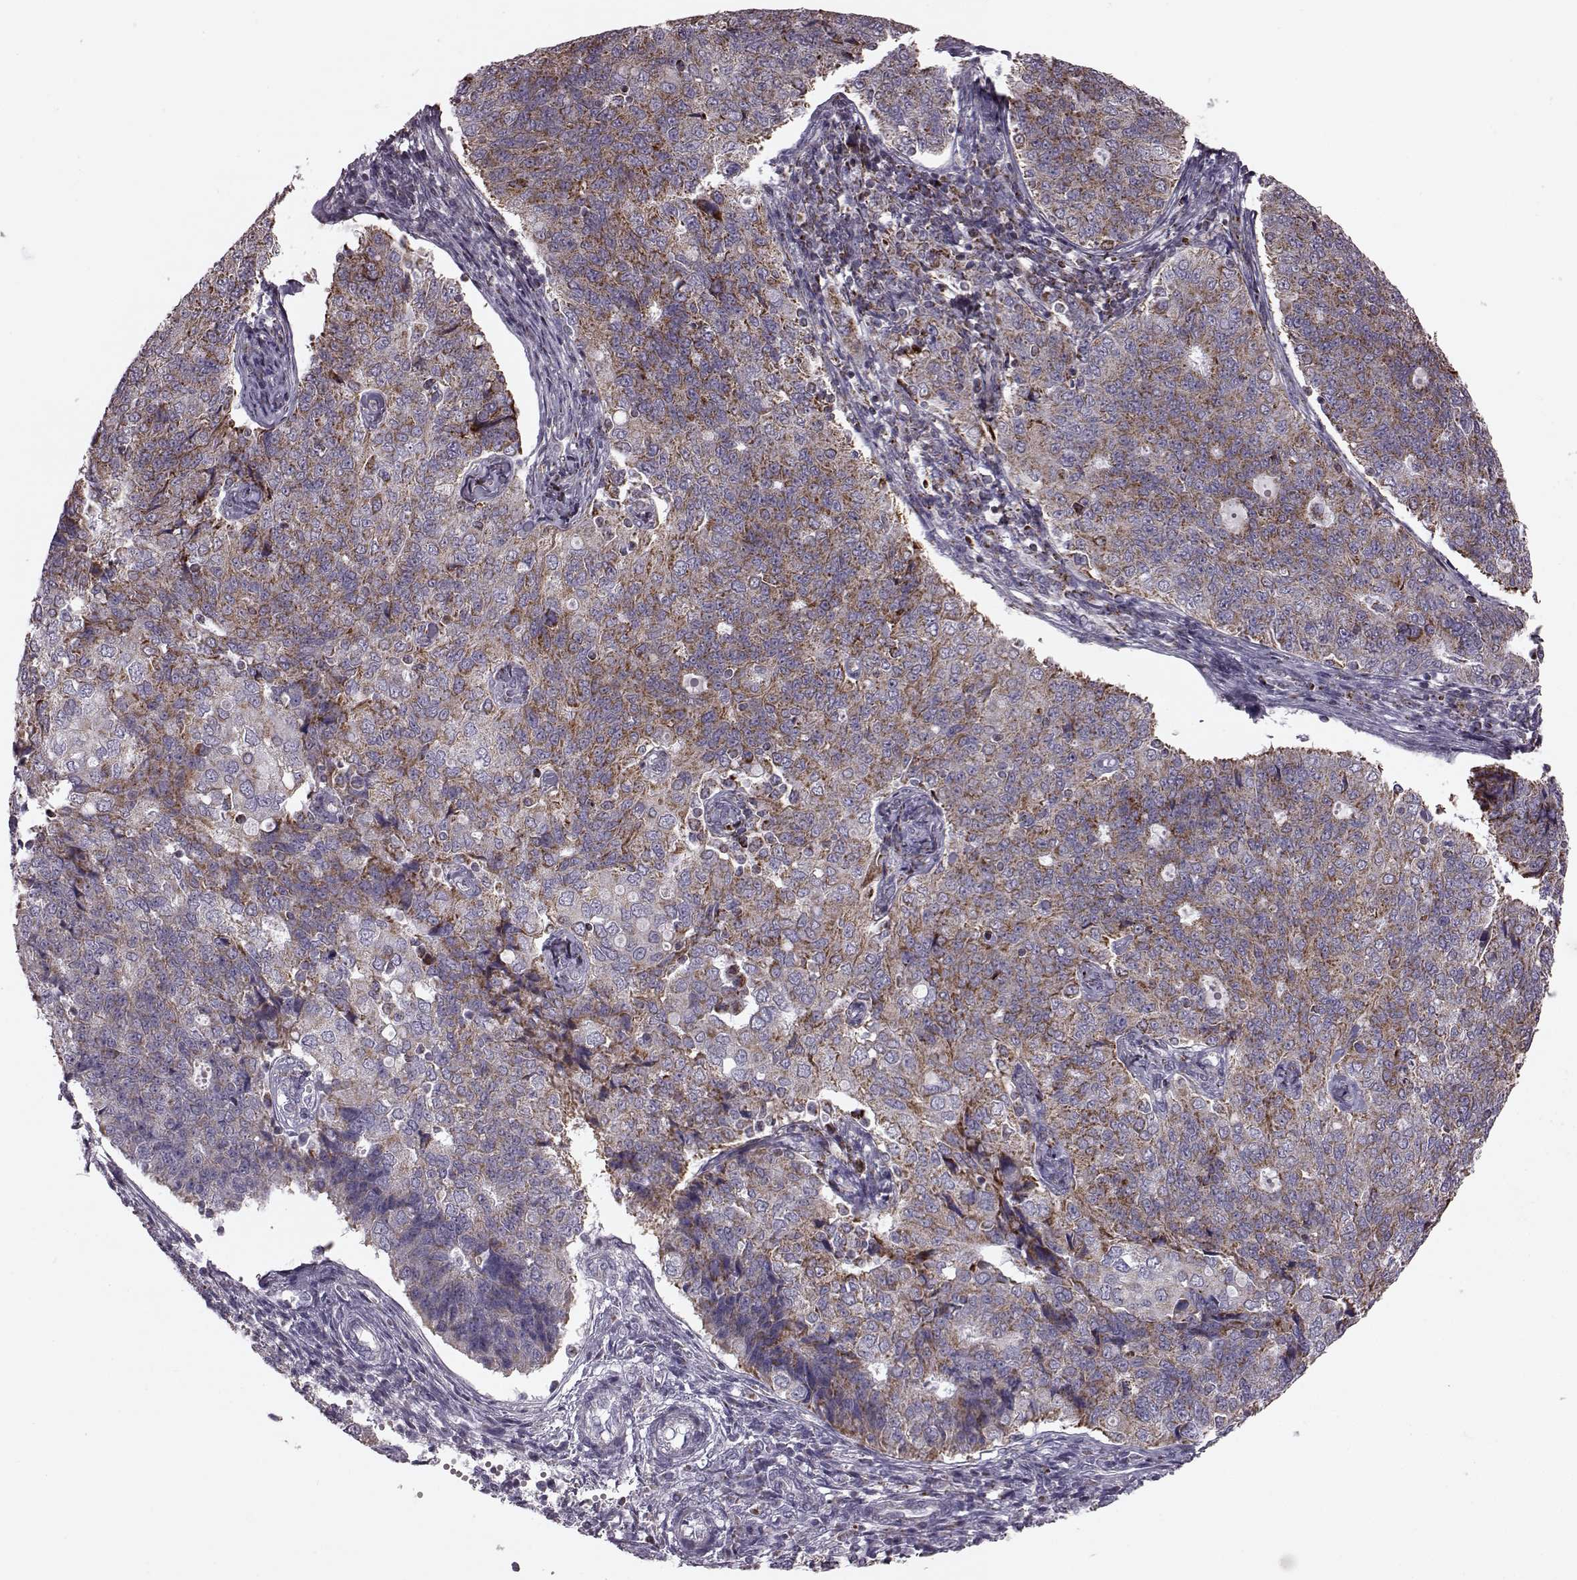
{"staining": {"intensity": "moderate", "quantity": ">75%", "location": "cytoplasmic/membranous"}, "tissue": "endometrial cancer", "cell_type": "Tumor cells", "image_type": "cancer", "snomed": [{"axis": "morphology", "description": "Adenocarcinoma, NOS"}, {"axis": "topography", "description": "Endometrium"}], "caption": "Immunohistochemistry of human endometrial cancer (adenocarcinoma) reveals medium levels of moderate cytoplasmic/membranous expression in approximately >75% of tumor cells. The protein is shown in brown color, while the nuclei are stained blue.", "gene": "ATP5MF", "patient": {"sex": "female", "age": 43}}